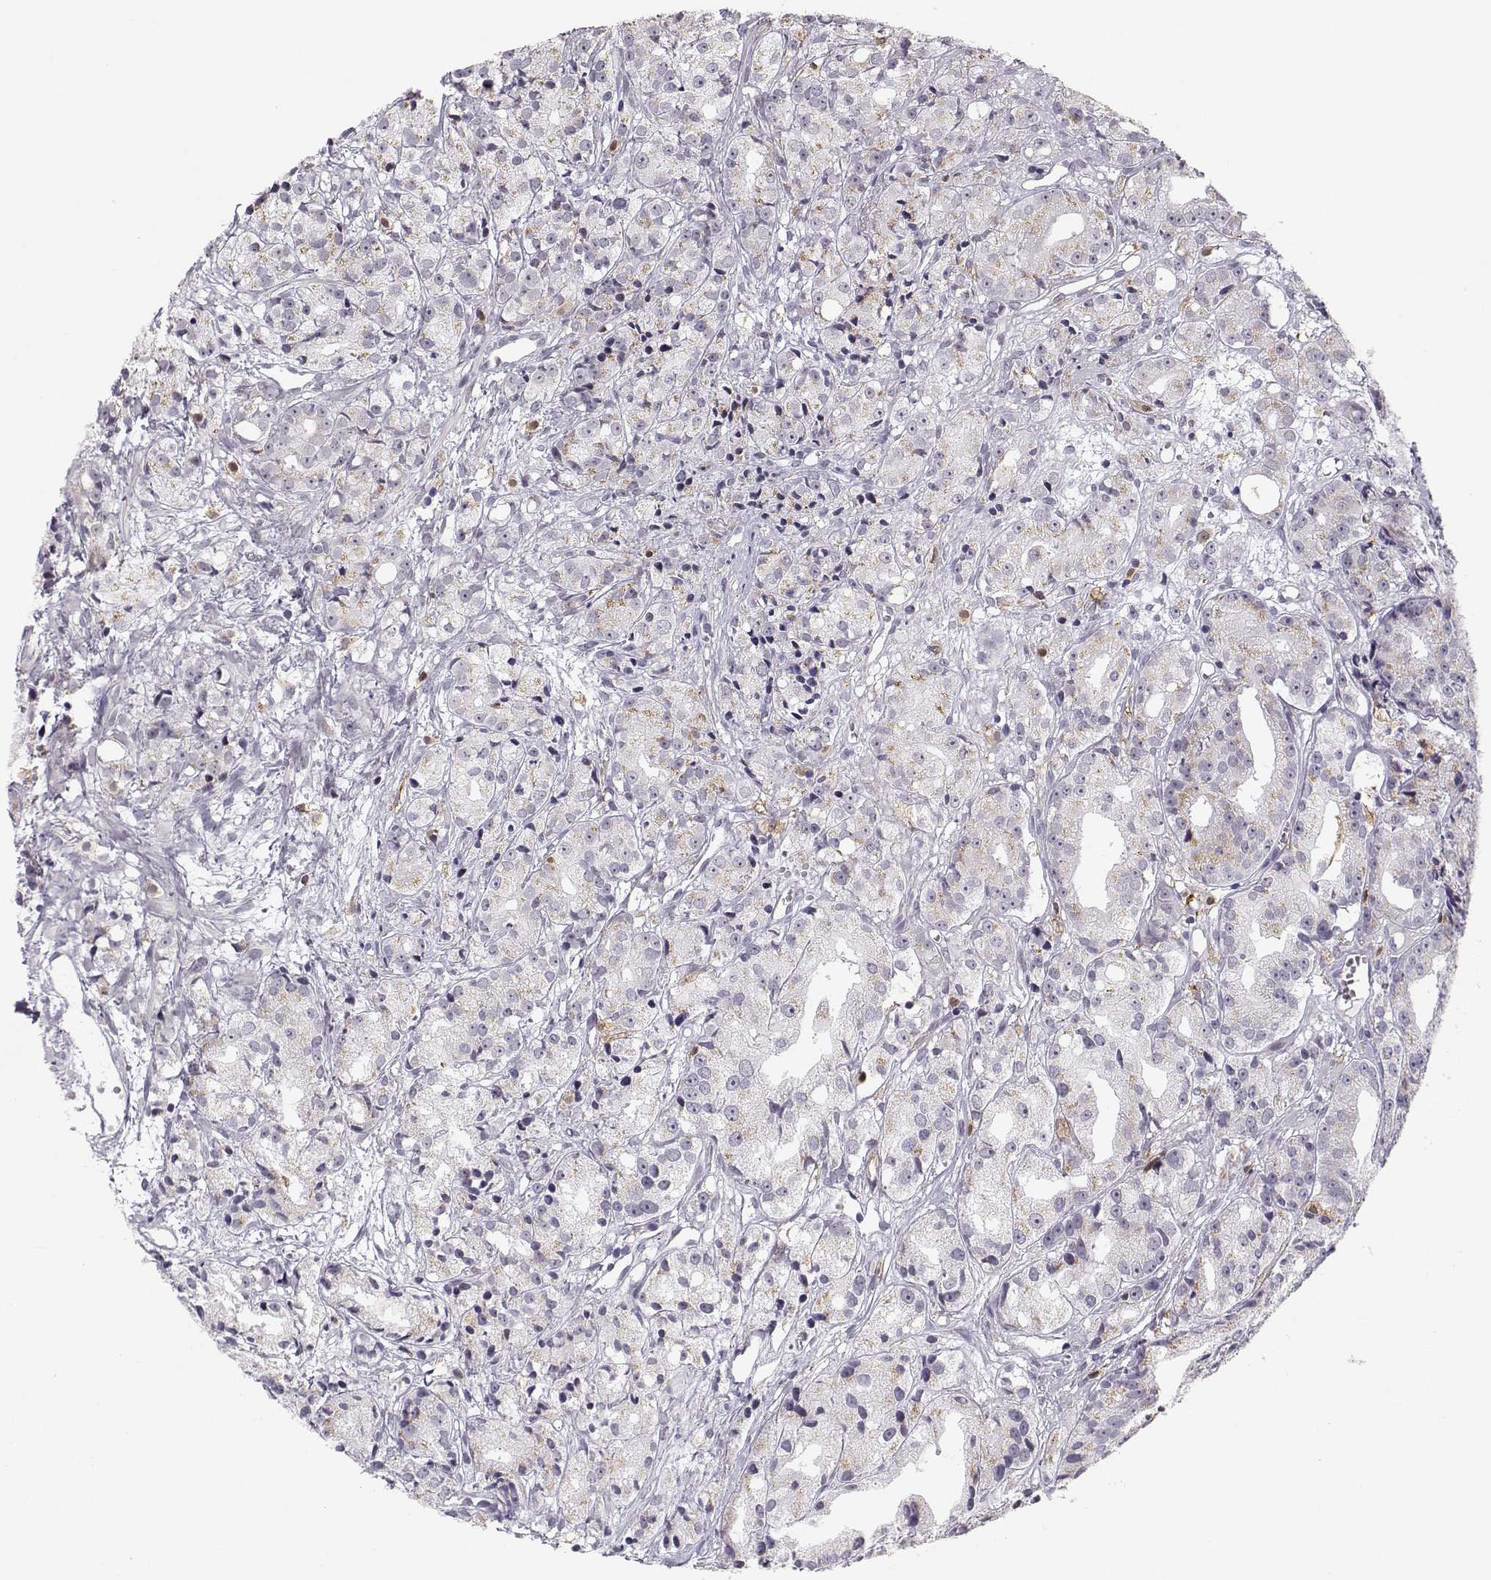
{"staining": {"intensity": "weak", "quantity": "<25%", "location": "cytoplasmic/membranous"}, "tissue": "prostate cancer", "cell_type": "Tumor cells", "image_type": "cancer", "snomed": [{"axis": "morphology", "description": "Adenocarcinoma, Medium grade"}, {"axis": "topography", "description": "Prostate"}], "caption": "Immunohistochemistry (IHC) of prostate cancer reveals no expression in tumor cells. Brightfield microscopy of immunohistochemistry stained with DAB (brown) and hematoxylin (blue), captured at high magnification.", "gene": "HTR7", "patient": {"sex": "male", "age": 74}}